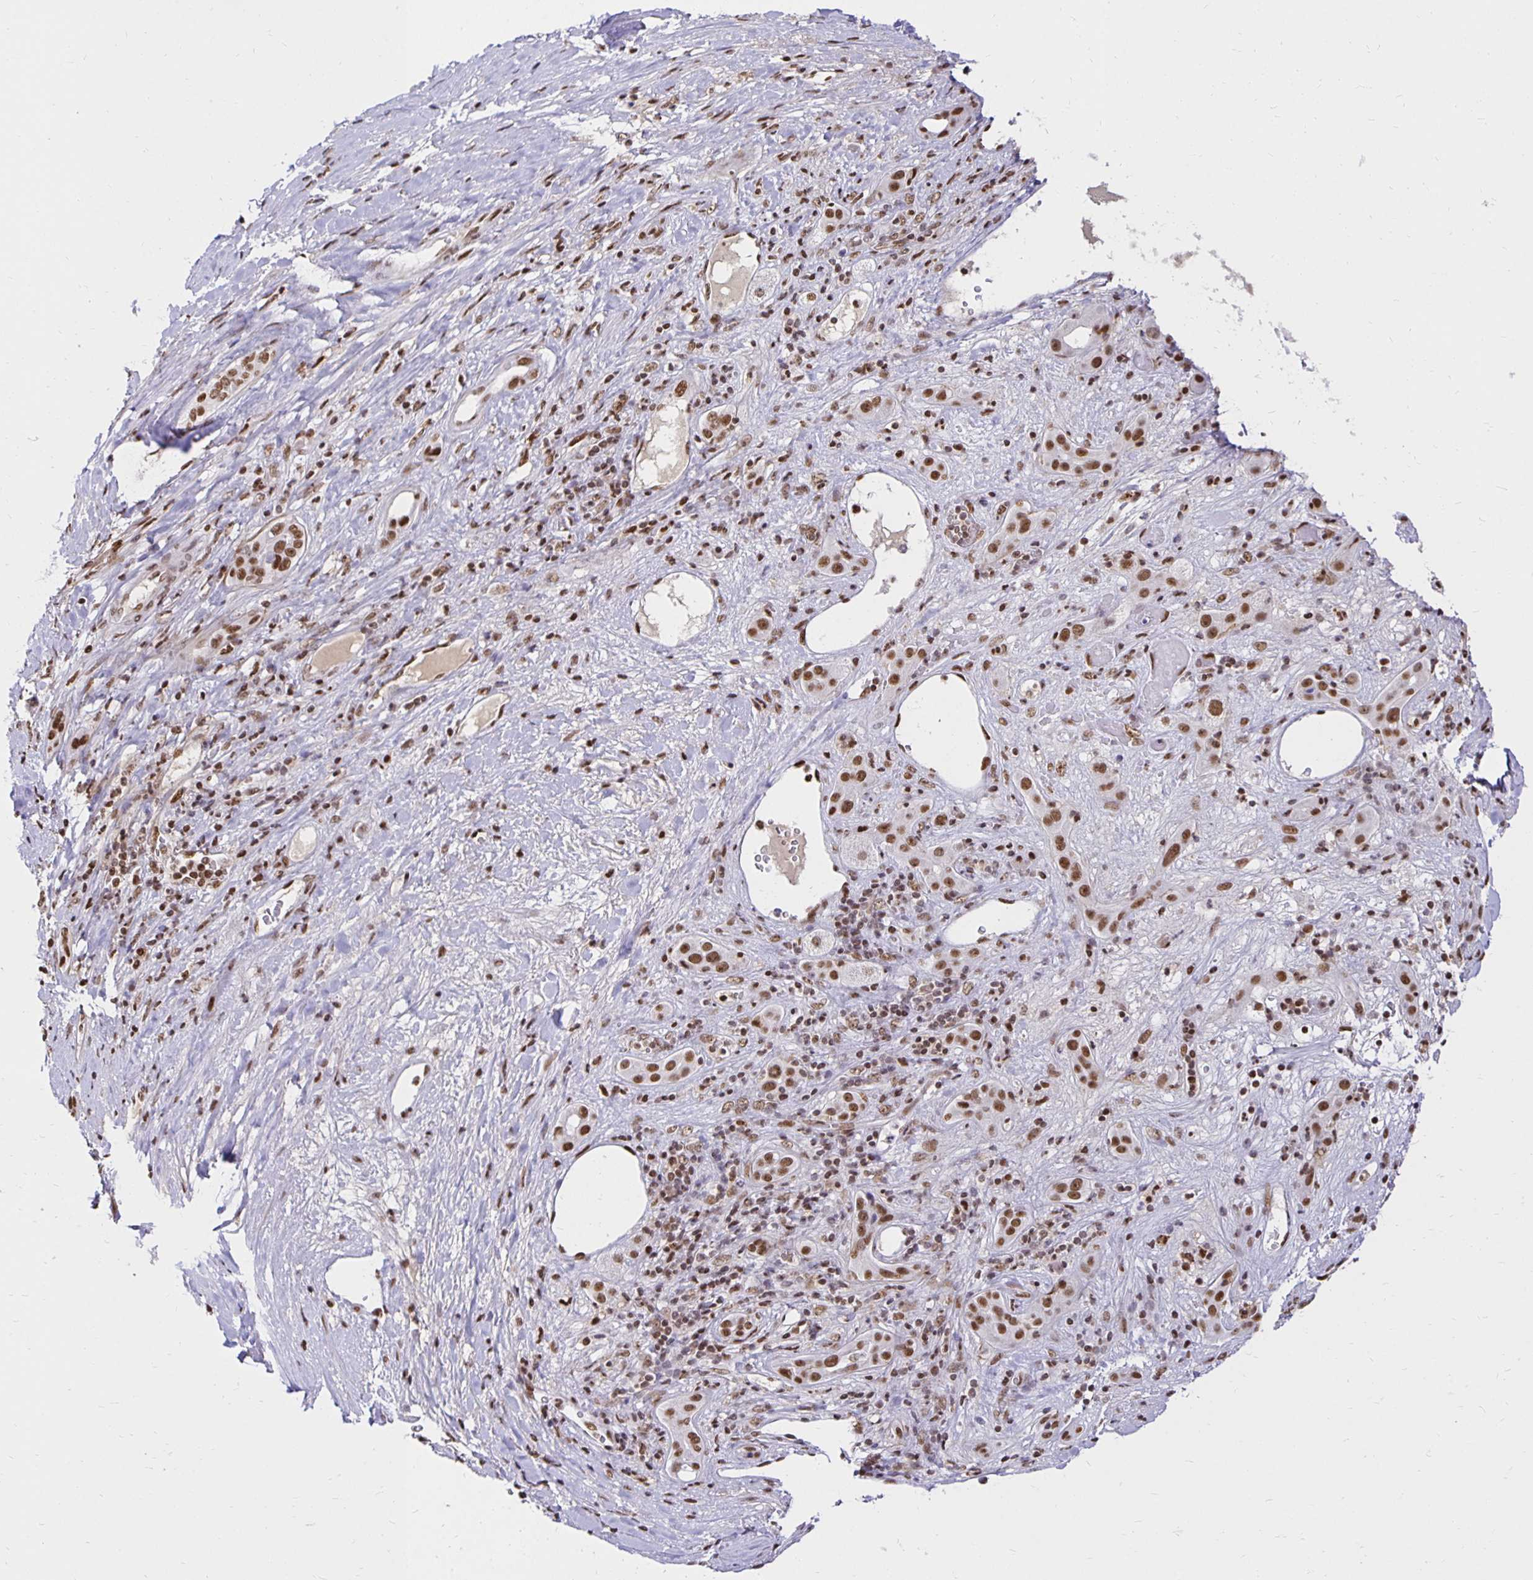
{"staining": {"intensity": "moderate", "quantity": ">75%", "location": "nuclear"}, "tissue": "liver cancer", "cell_type": "Tumor cells", "image_type": "cancer", "snomed": [{"axis": "morphology", "description": "Carcinoma, Hepatocellular, NOS"}, {"axis": "topography", "description": "Liver"}], "caption": "The immunohistochemical stain labels moderate nuclear expression in tumor cells of liver cancer (hepatocellular carcinoma) tissue. The staining is performed using DAB (3,3'-diaminobenzidine) brown chromogen to label protein expression. The nuclei are counter-stained blue using hematoxylin.", "gene": "ZNF579", "patient": {"sex": "female", "age": 73}}